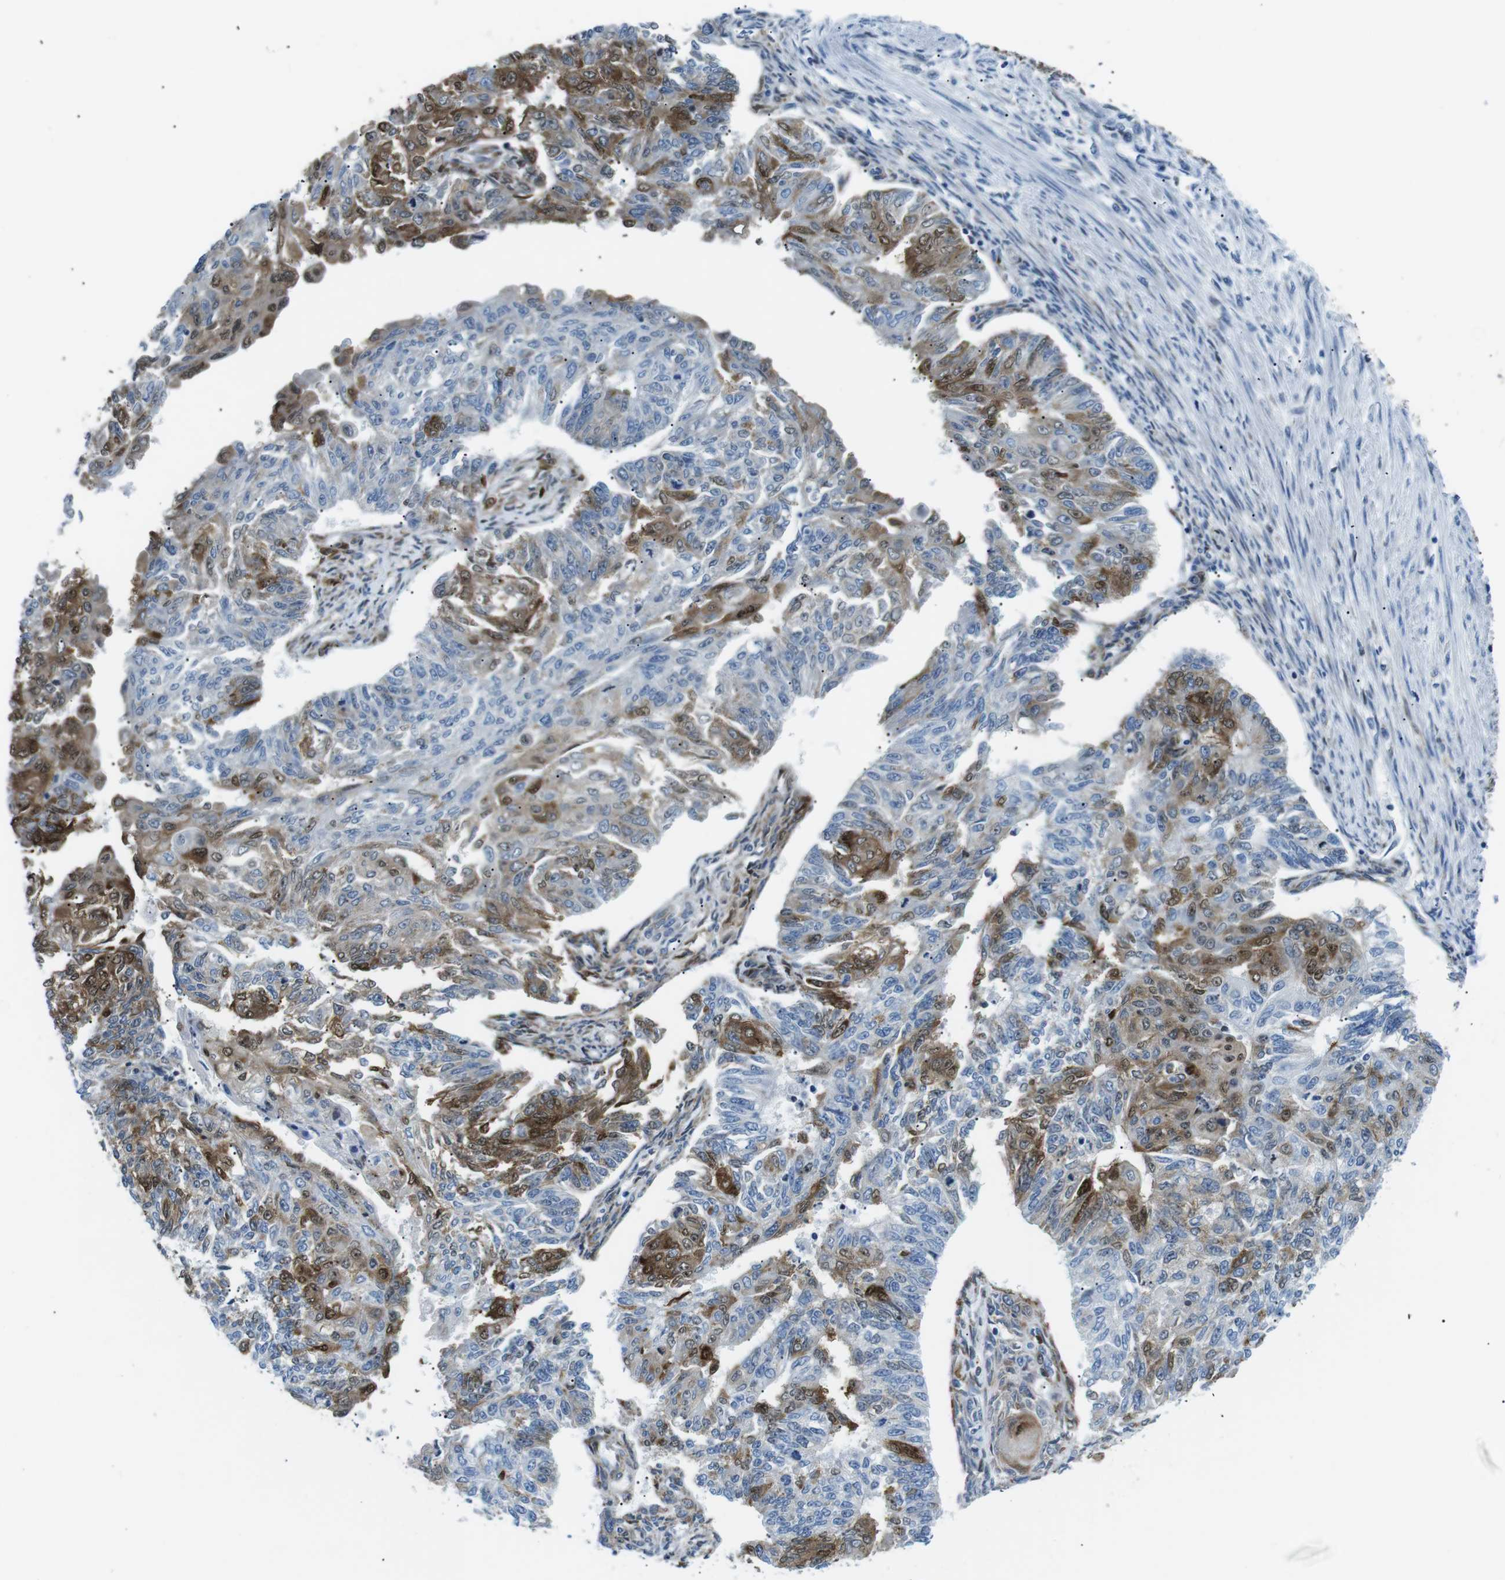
{"staining": {"intensity": "moderate", "quantity": "25%-75%", "location": "cytoplasmic/membranous,nuclear"}, "tissue": "endometrial cancer", "cell_type": "Tumor cells", "image_type": "cancer", "snomed": [{"axis": "morphology", "description": "Adenocarcinoma, NOS"}, {"axis": "topography", "description": "Endometrium"}], "caption": "Immunohistochemistry (IHC) photomicrograph of human endometrial adenocarcinoma stained for a protein (brown), which reveals medium levels of moderate cytoplasmic/membranous and nuclear positivity in about 25%-75% of tumor cells.", "gene": "PHLDA1", "patient": {"sex": "female", "age": 32}}